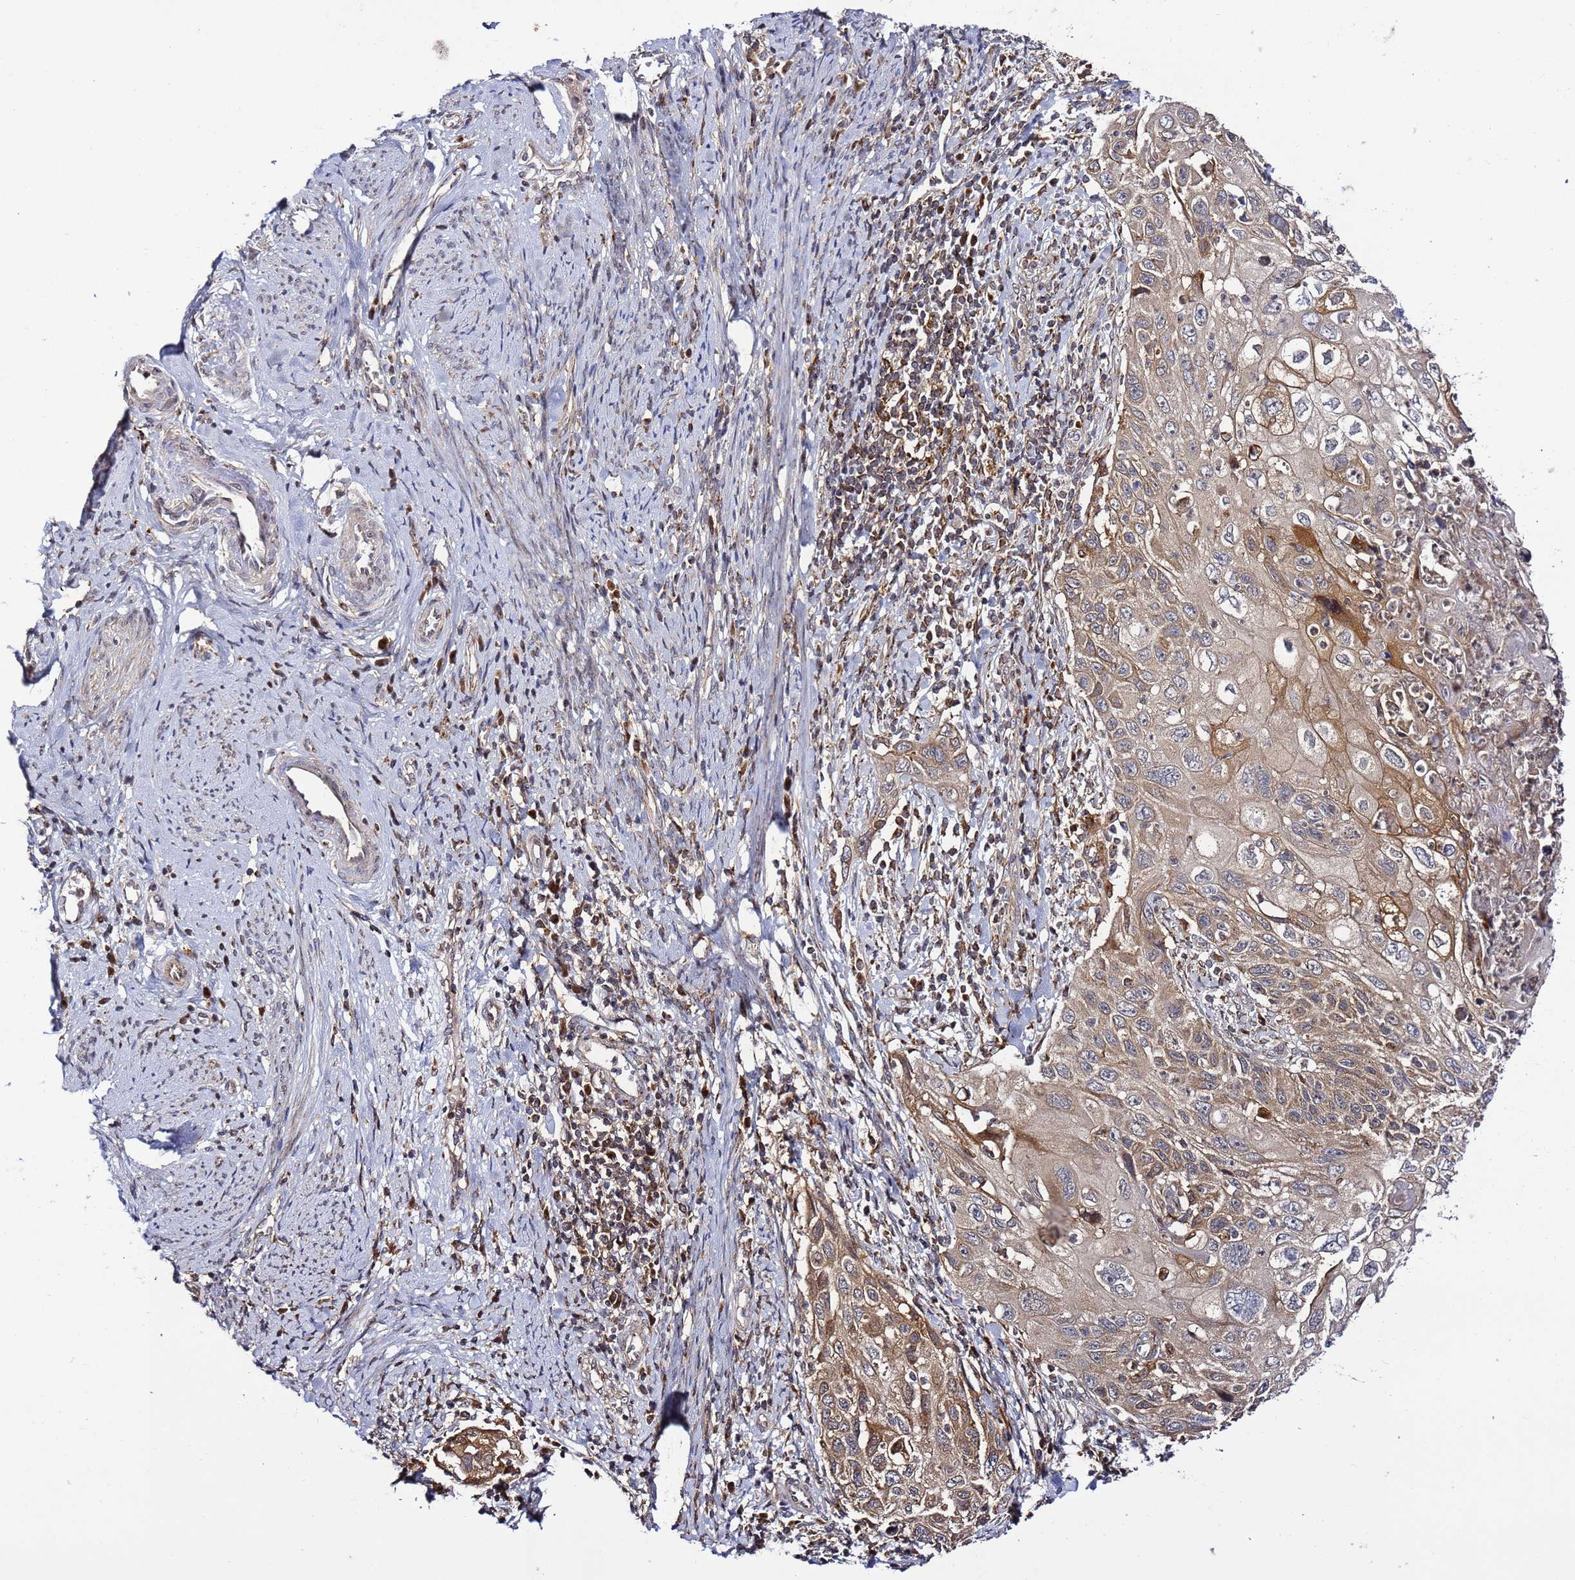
{"staining": {"intensity": "moderate", "quantity": ">75%", "location": "cytoplasmic/membranous"}, "tissue": "cervical cancer", "cell_type": "Tumor cells", "image_type": "cancer", "snomed": [{"axis": "morphology", "description": "Squamous cell carcinoma, NOS"}, {"axis": "topography", "description": "Cervix"}], "caption": "Tumor cells demonstrate medium levels of moderate cytoplasmic/membranous staining in about >75% of cells in human cervical cancer (squamous cell carcinoma).", "gene": "TMEM176B", "patient": {"sex": "female", "age": 70}}